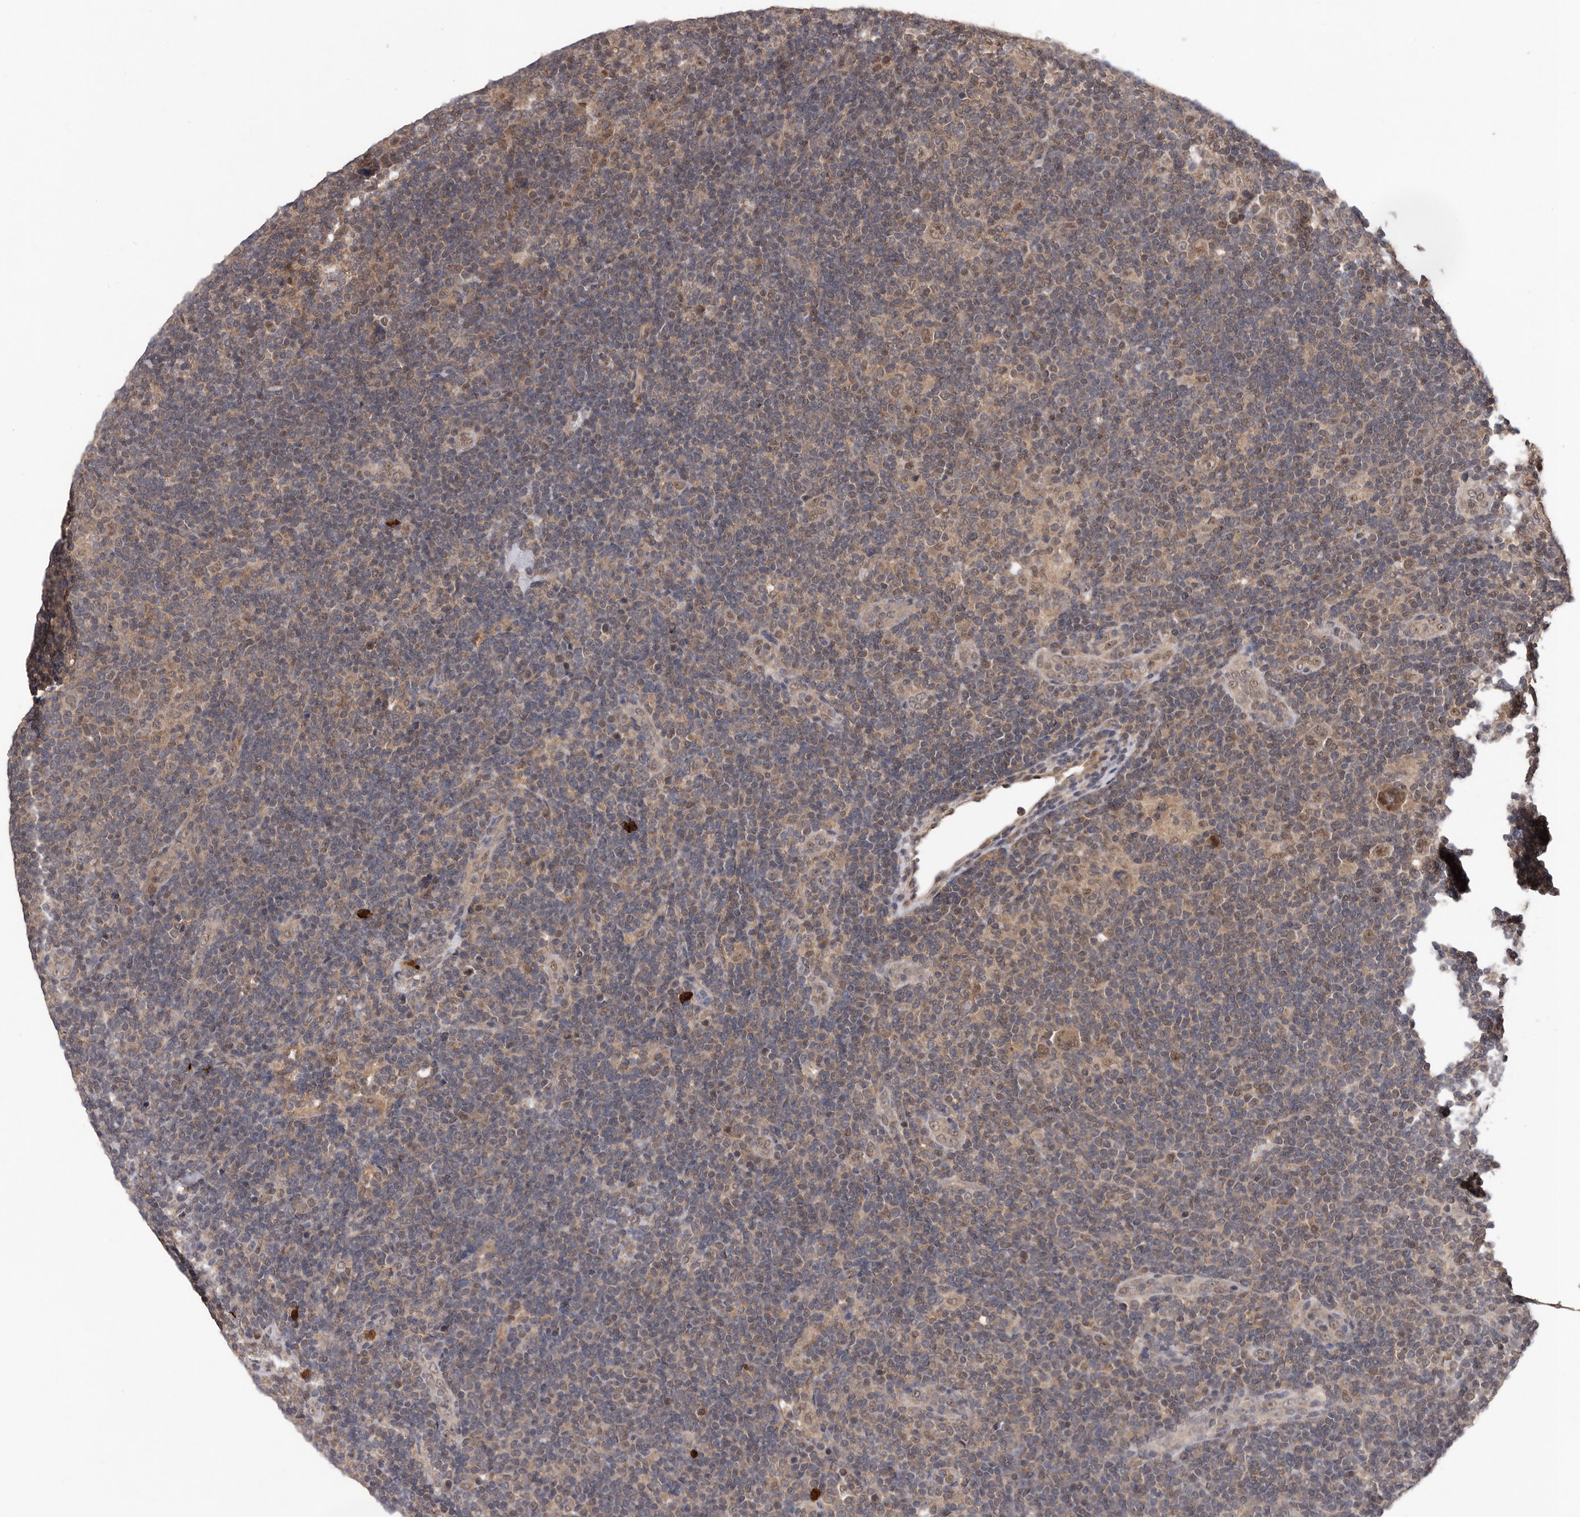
{"staining": {"intensity": "weak", "quantity": "25%-75%", "location": "nuclear"}, "tissue": "lymphoma", "cell_type": "Tumor cells", "image_type": "cancer", "snomed": [{"axis": "morphology", "description": "Hodgkin's disease, NOS"}, {"axis": "topography", "description": "Lymph node"}], "caption": "Immunohistochemistry (IHC) of human Hodgkin's disease displays low levels of weak nuclear positivity in approximately 25%-75% of tumor cells. The staining was performed using DAB (3,3'-diaminobenzidine), with brown indicating positive protein expression. Nuclei are stained blue with hematoxylin.", "gene": "VPS37A", "patient": {"sex": "female", "age": 57}}